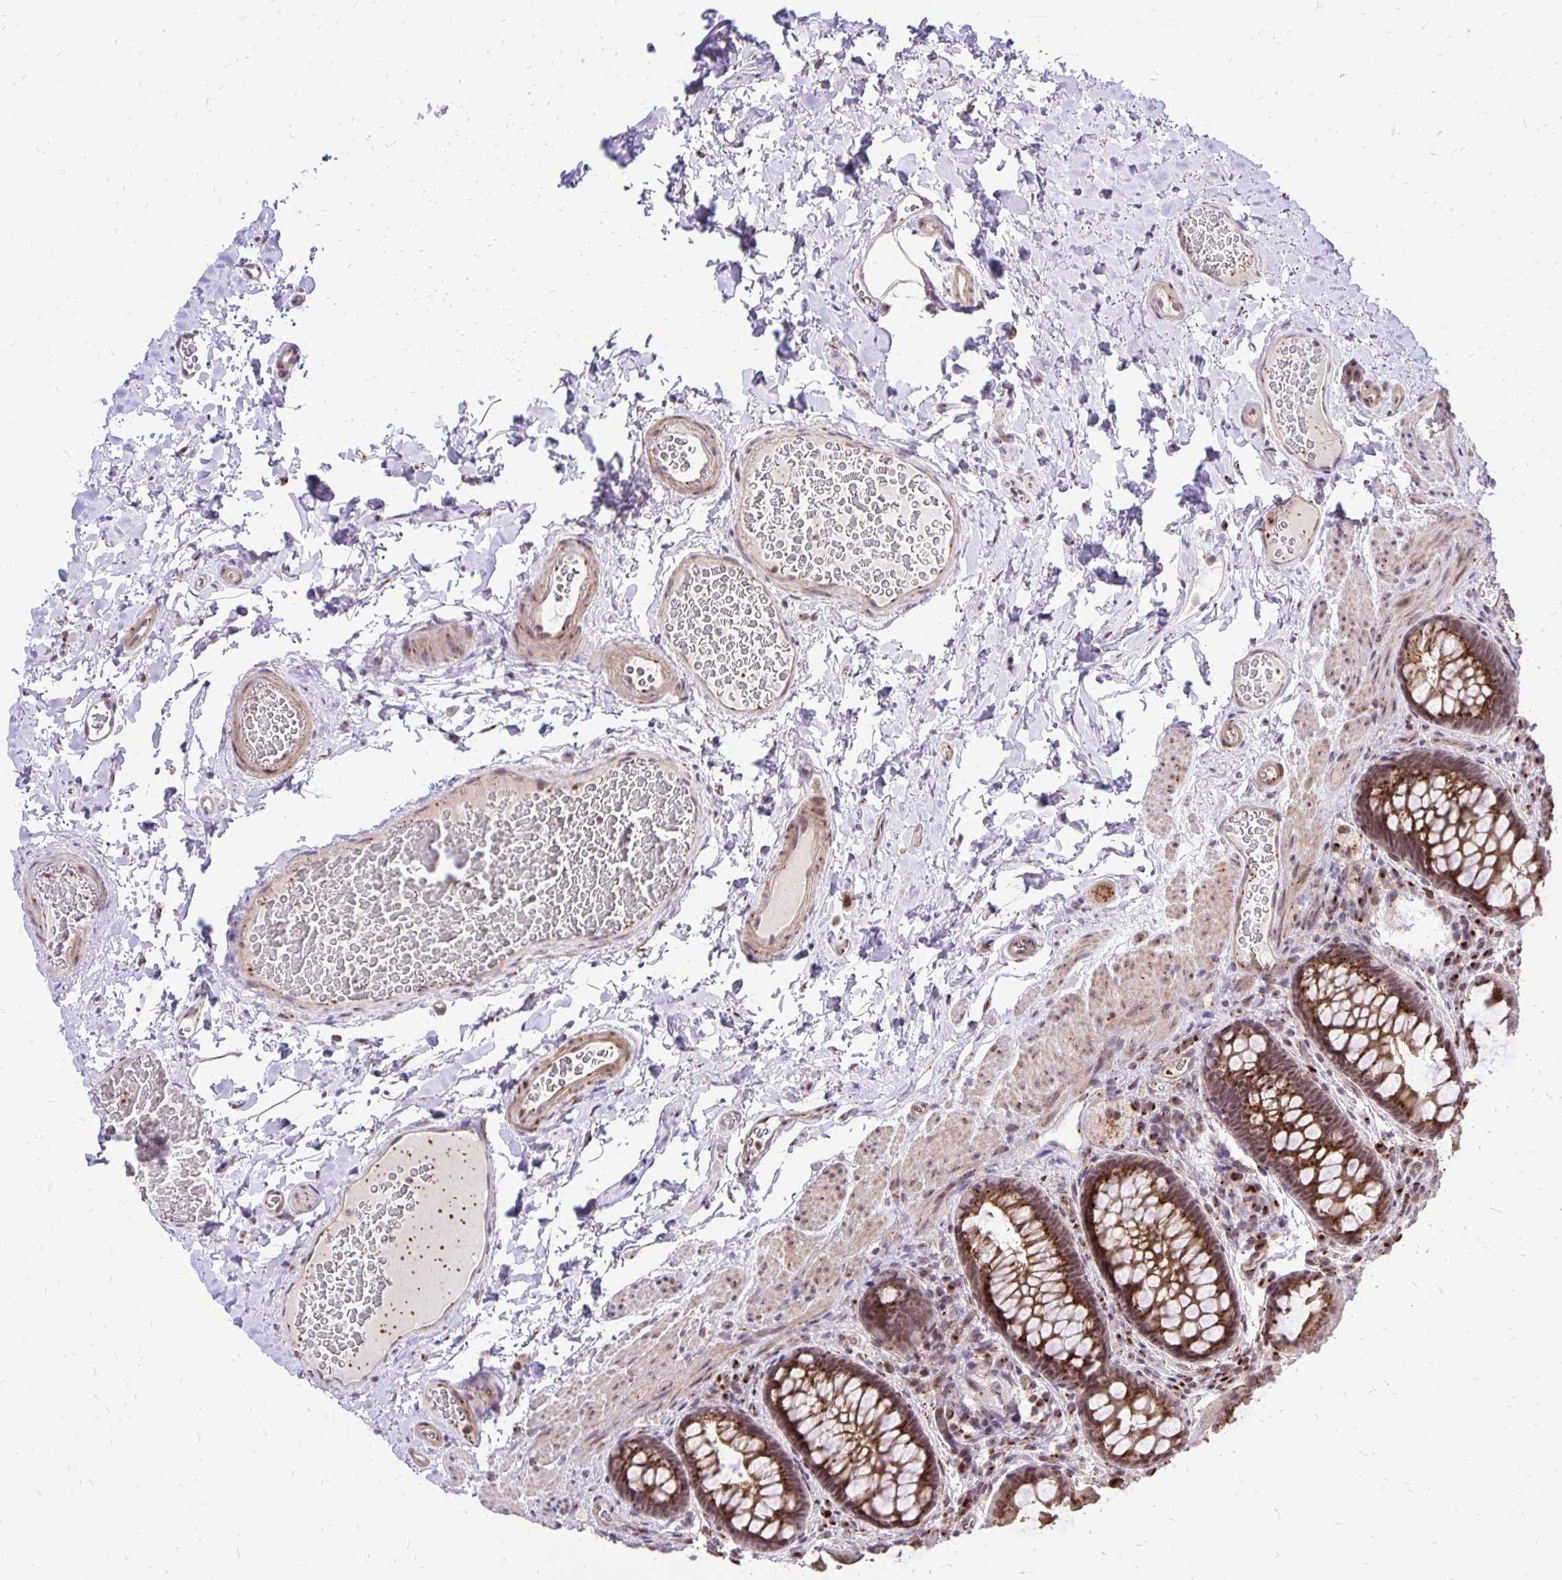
{"staining": {"intensity": "moderate", "quantity": ">75%", "location": "cytoplasmic/membranous,nuclear"}, "tissue": "rectum", "cell_type": "Glandular cells", "image_type": "normal", "snomed": [{"axis": "morphology", "description": "Normal tissue, NOS"}, {"axis": "topography", "description": "Rectum"}], "caption": "The image displays staining of benign rectum, revealing moderate cytoplasmic/membranous,nuclear protein staining (brown color) within glandular cells.", "gene": "GOLGA5", "patient": {"sex": "female", "age": 69}}